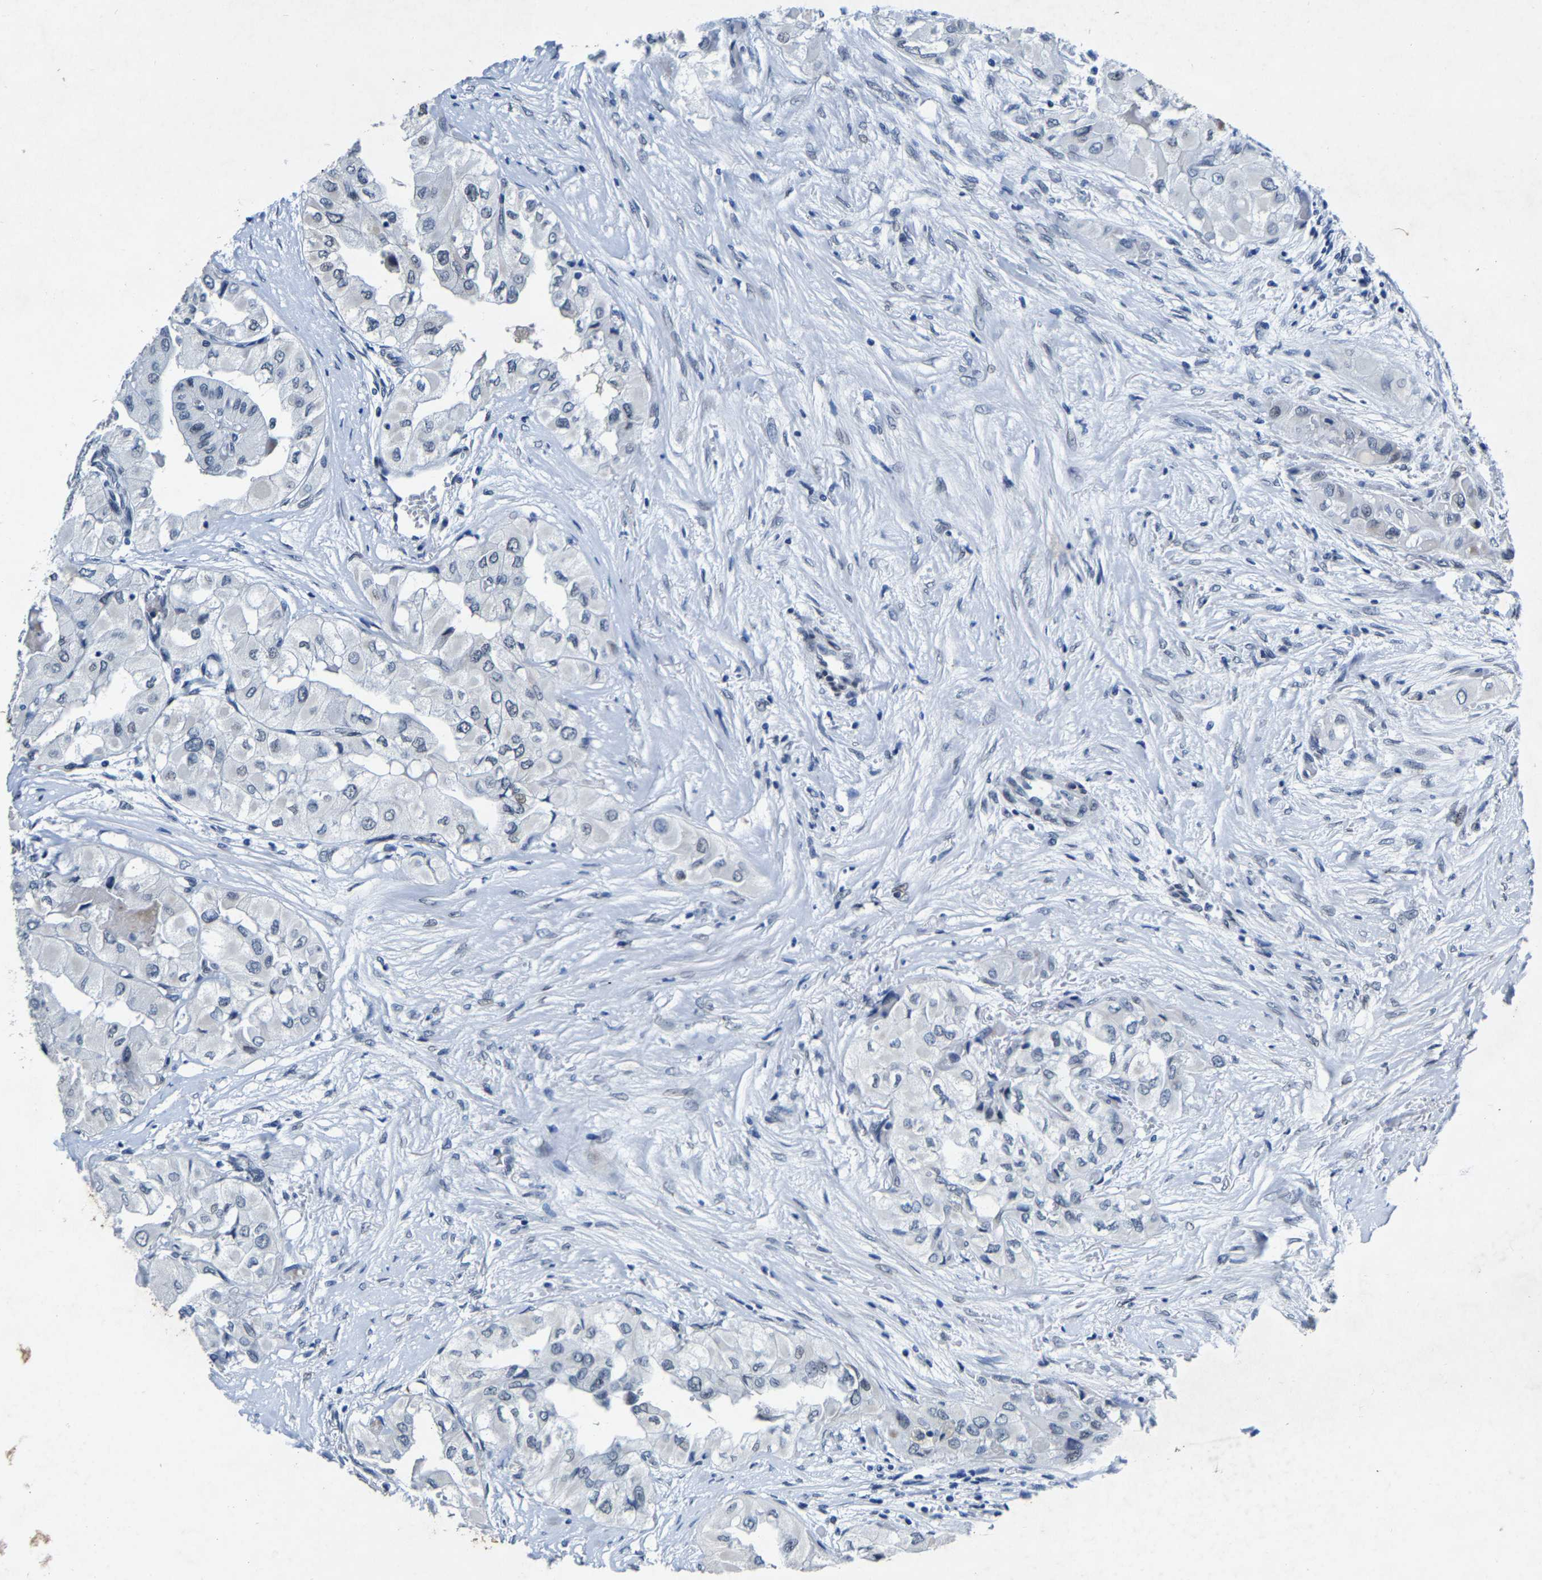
{"staining": {"intensity": "negative", "quantity": "none", "location": "none"}, "tissue": "thyroid cancer", "cell_type": "Tumor cells", "image_type": "cancer", "snomed": [{"axis": "morphology", "description": "Papillary adenocarcinoma, NOS"}, {"axis": "topography", "description": "Thyroid gland"}], "caption": "High magnification brightfield microscopy of thyroid papillary adenocarcinoma stained with DAB (3,3'-diaminobenzidine) (brown) and counterstained with hematoxylin (blue): tumor cells show no significant expression.", "gene": "UBN2", "patient": {"sex": "female", "age": 59}}